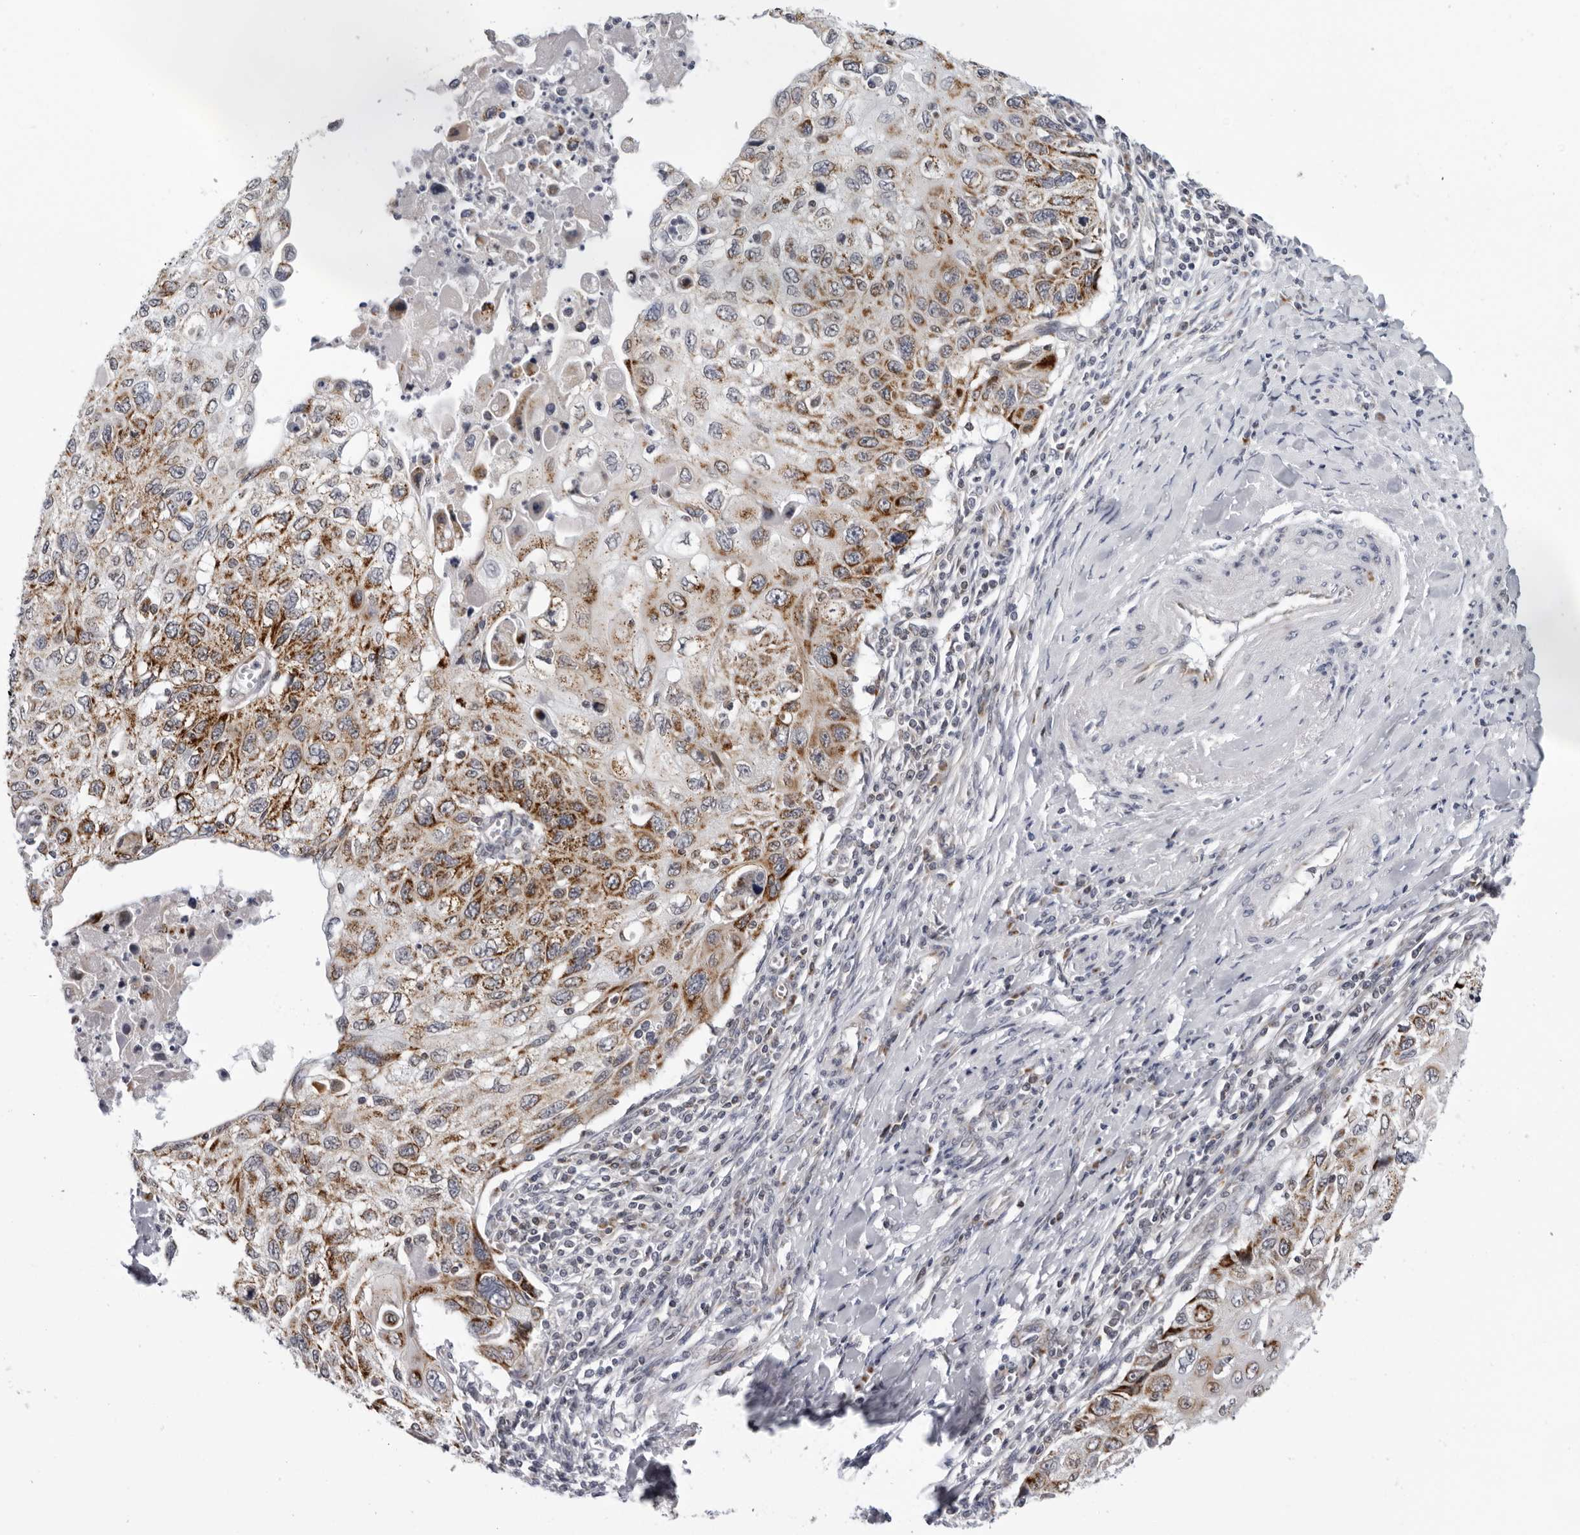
{"staining": {"intensity": "moderate", "quantity": ">75%", "location": "cytoplasmic/membranous"}, "tissue": "cervical cancer", "cell_type": "Tumor cells", "image_type": "cancer", "snomed": [{"axis": "morphology", "description": "Squamous cell carcinoma, NOS"}, {"axis": "topography", "description": "Cervix"}], "caption": "IHC histopathology image of human cervical cancer stained for a protein (brown), which exhibits medium levels of moderate cytoplasmic/membranous expression in about >75% of tumor cells.", "gene": "CPT2", "patient": {"sex": "female", "age": 70}}